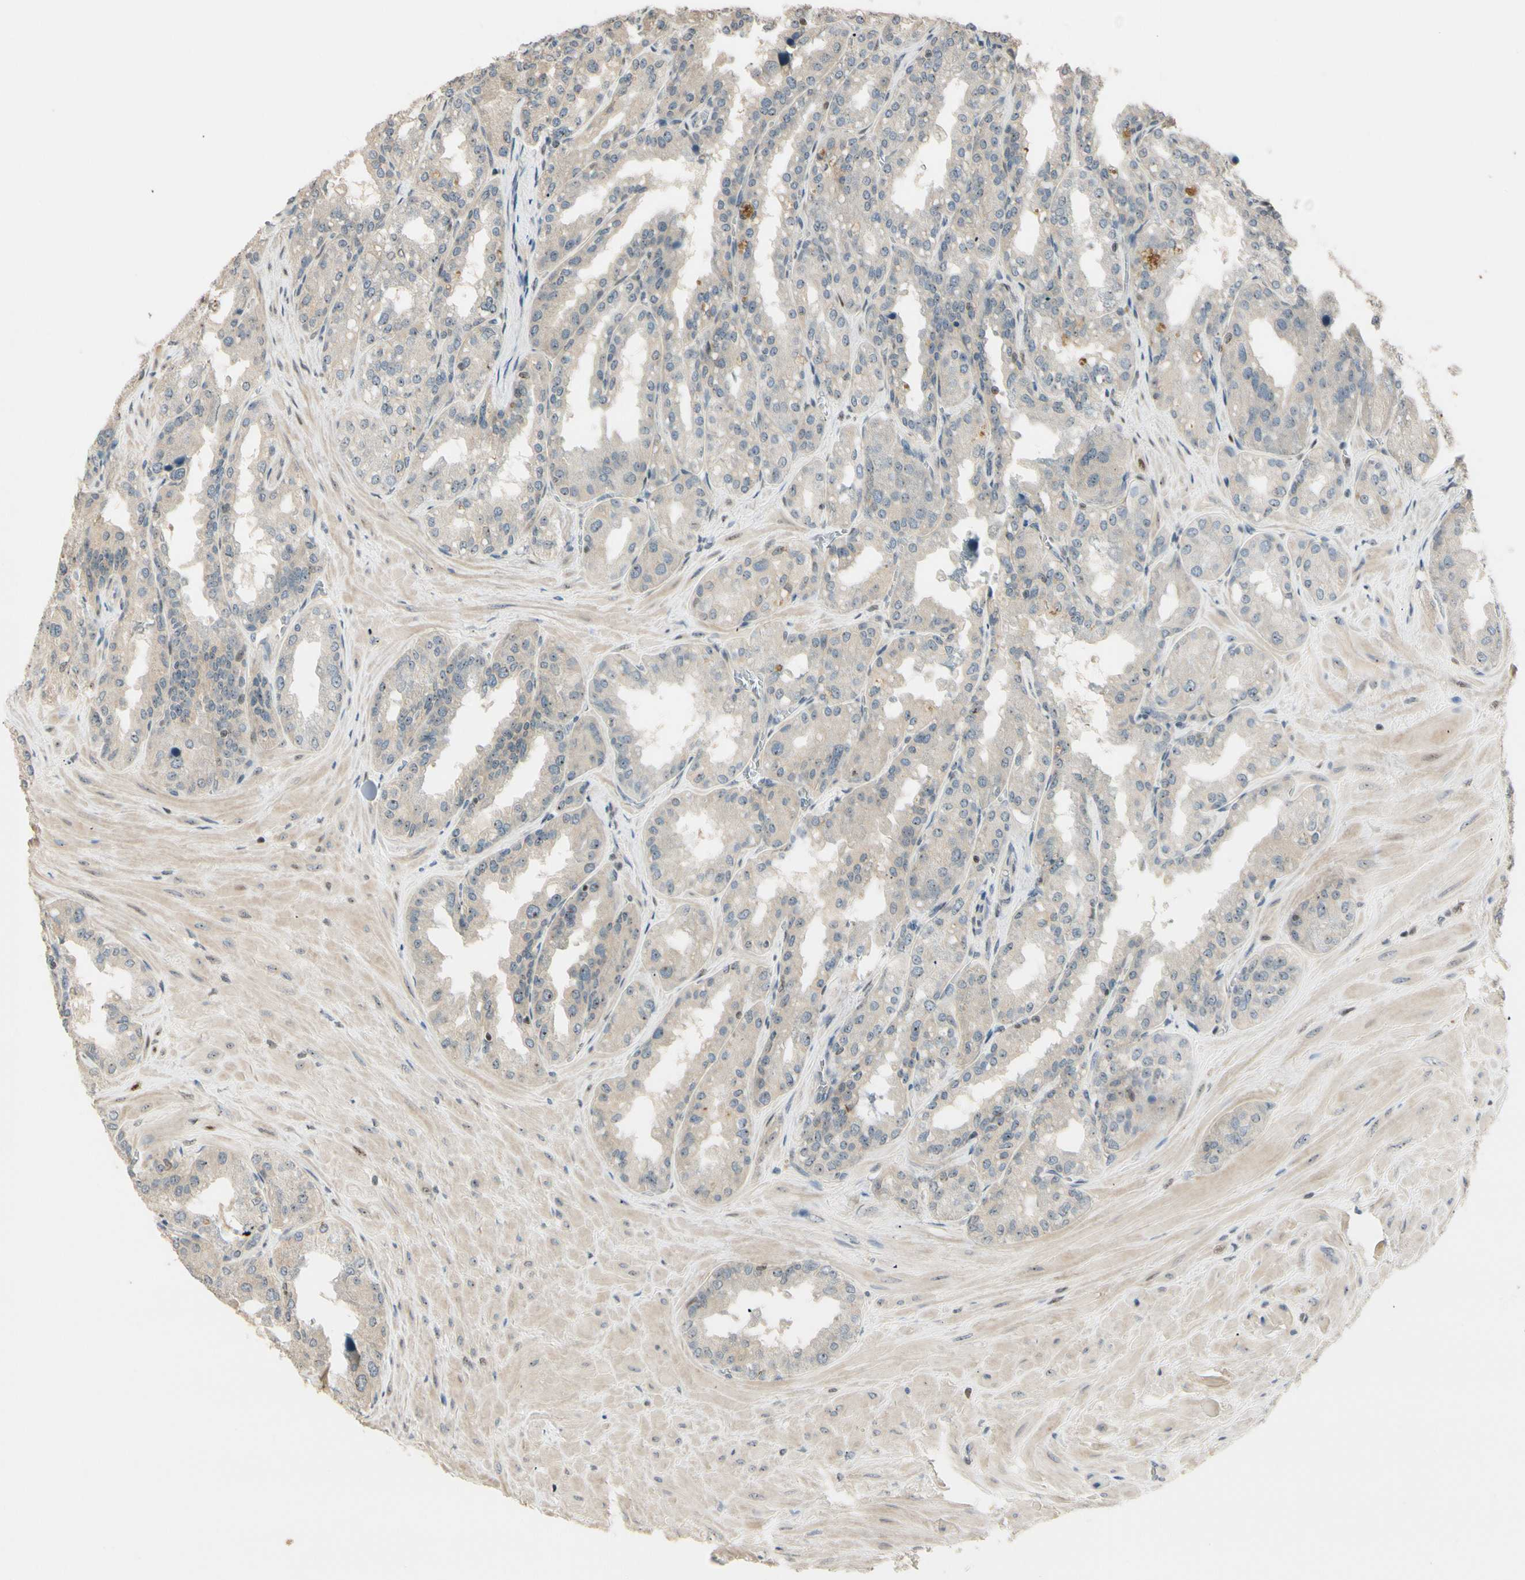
{"staining": {"intensity": "weak", "quantity": ">75%", "location": "cytoplasmic/membranous"}, "tissue": "seminal vesicle", "cell_type": "Glandular cells", "image_type": "normal", "snomed": [{"axis": "morphology", "description": "Normal tissue, NOS"}, {"axis": "topography", "description": "Prostate"}, {"axis": "topography", "description": "Seminal veicle"}], "caption": "This micrograph shows IHC staining of benign seminal vesicle, with low weak cytoplasmic/membranous staining in approximately >75% of glandular cells.", "gene": "NFYA", "patient": {"sex": "male", "age": 51}}